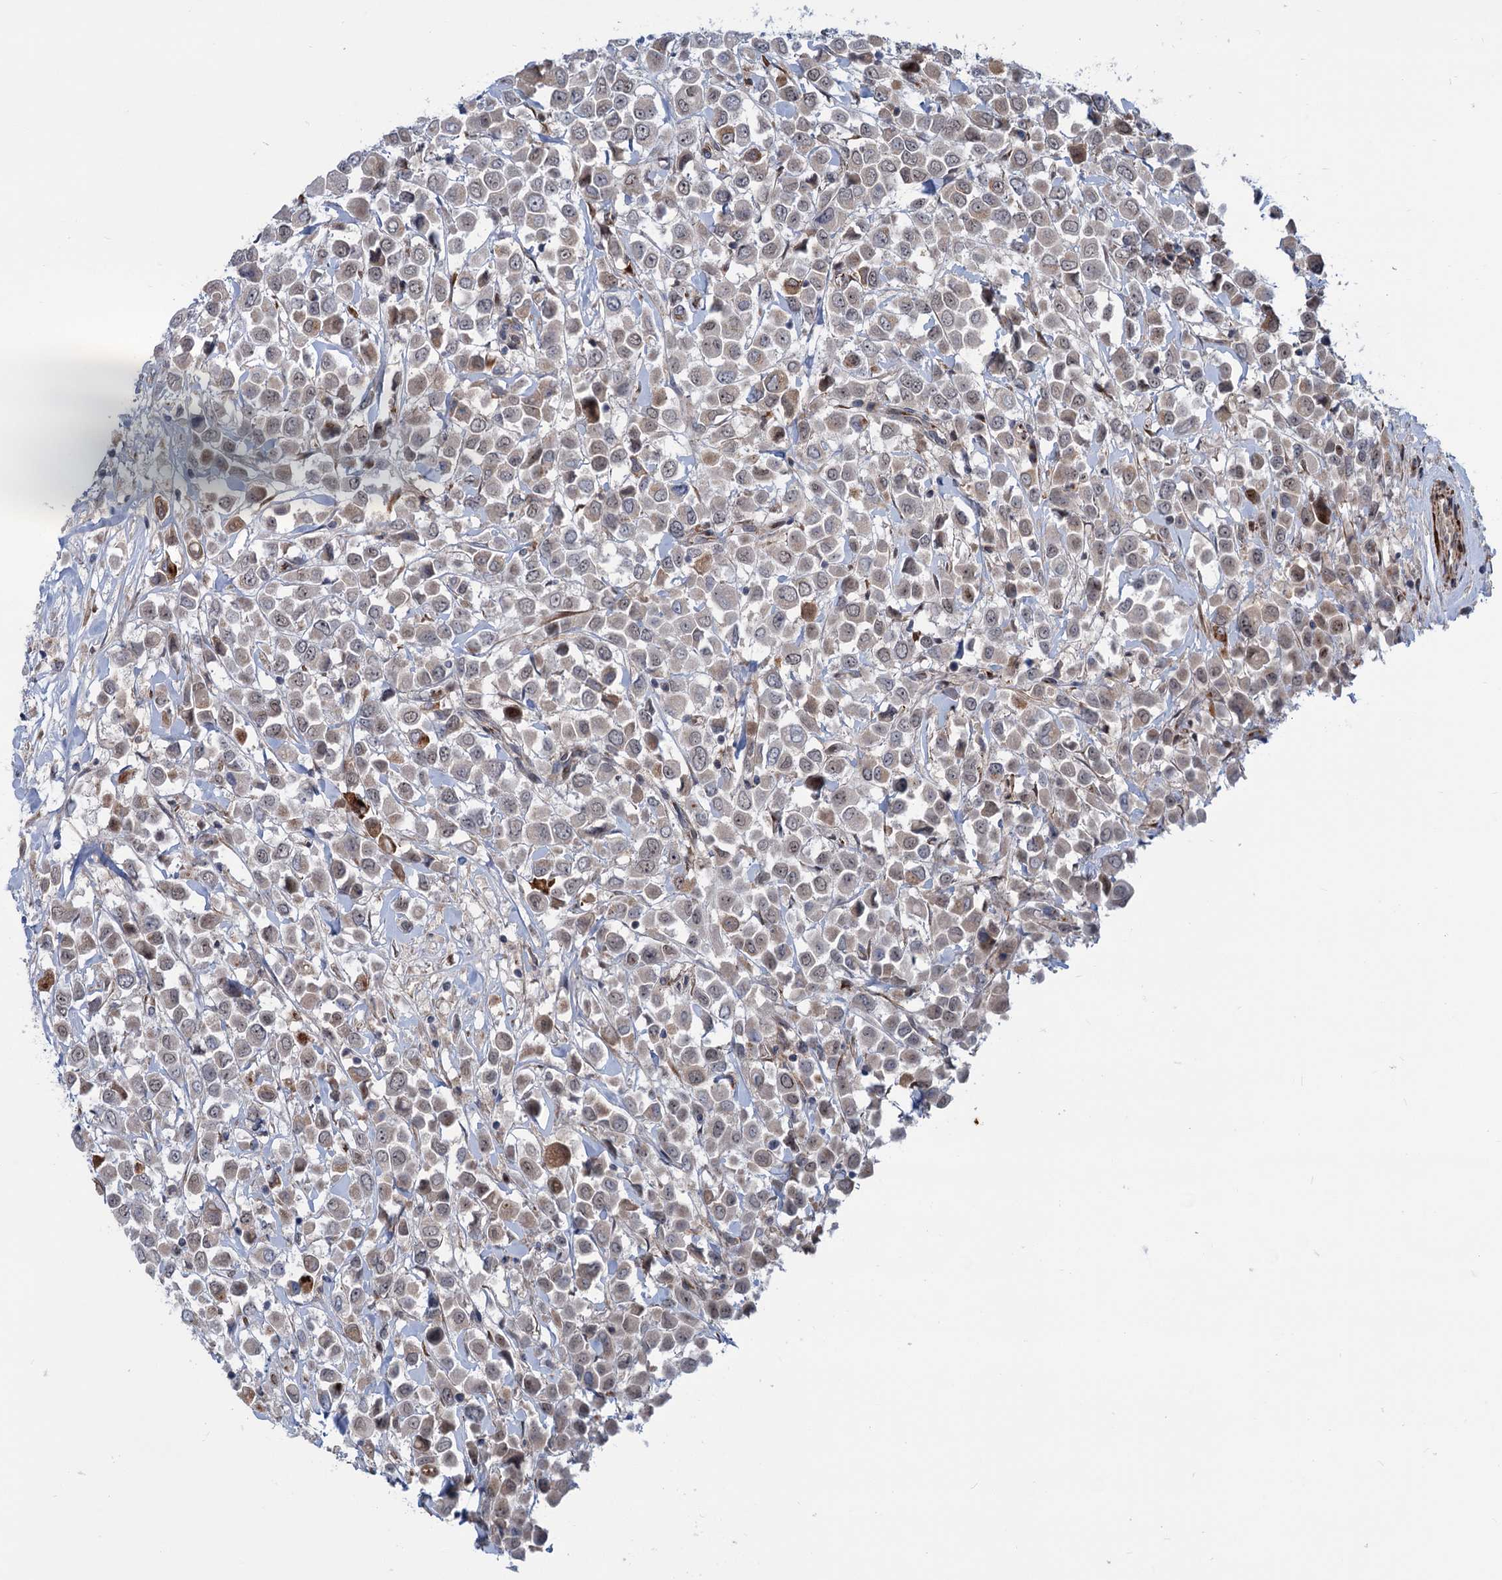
{"staining": {"intensity": "moderate", "quantity": "<25%", "location": "cytoplasmic/membranous"}, "tissue": "breast cancer", "cell_type": "Tumor cells", "image_type": "cancer", "snomed": [{"axis": "morphology", "description": "Duct carcinoma"}, {"axis": "topography", "description": "Breast"}], "caption": "Breast cancer stained for a protein (brown) displays moderate cytoplasmic/membranous positive positivity in about <25% of tumor cells.", "gene": "ELP4", "patient": {"sex": "female", "age": 61}}